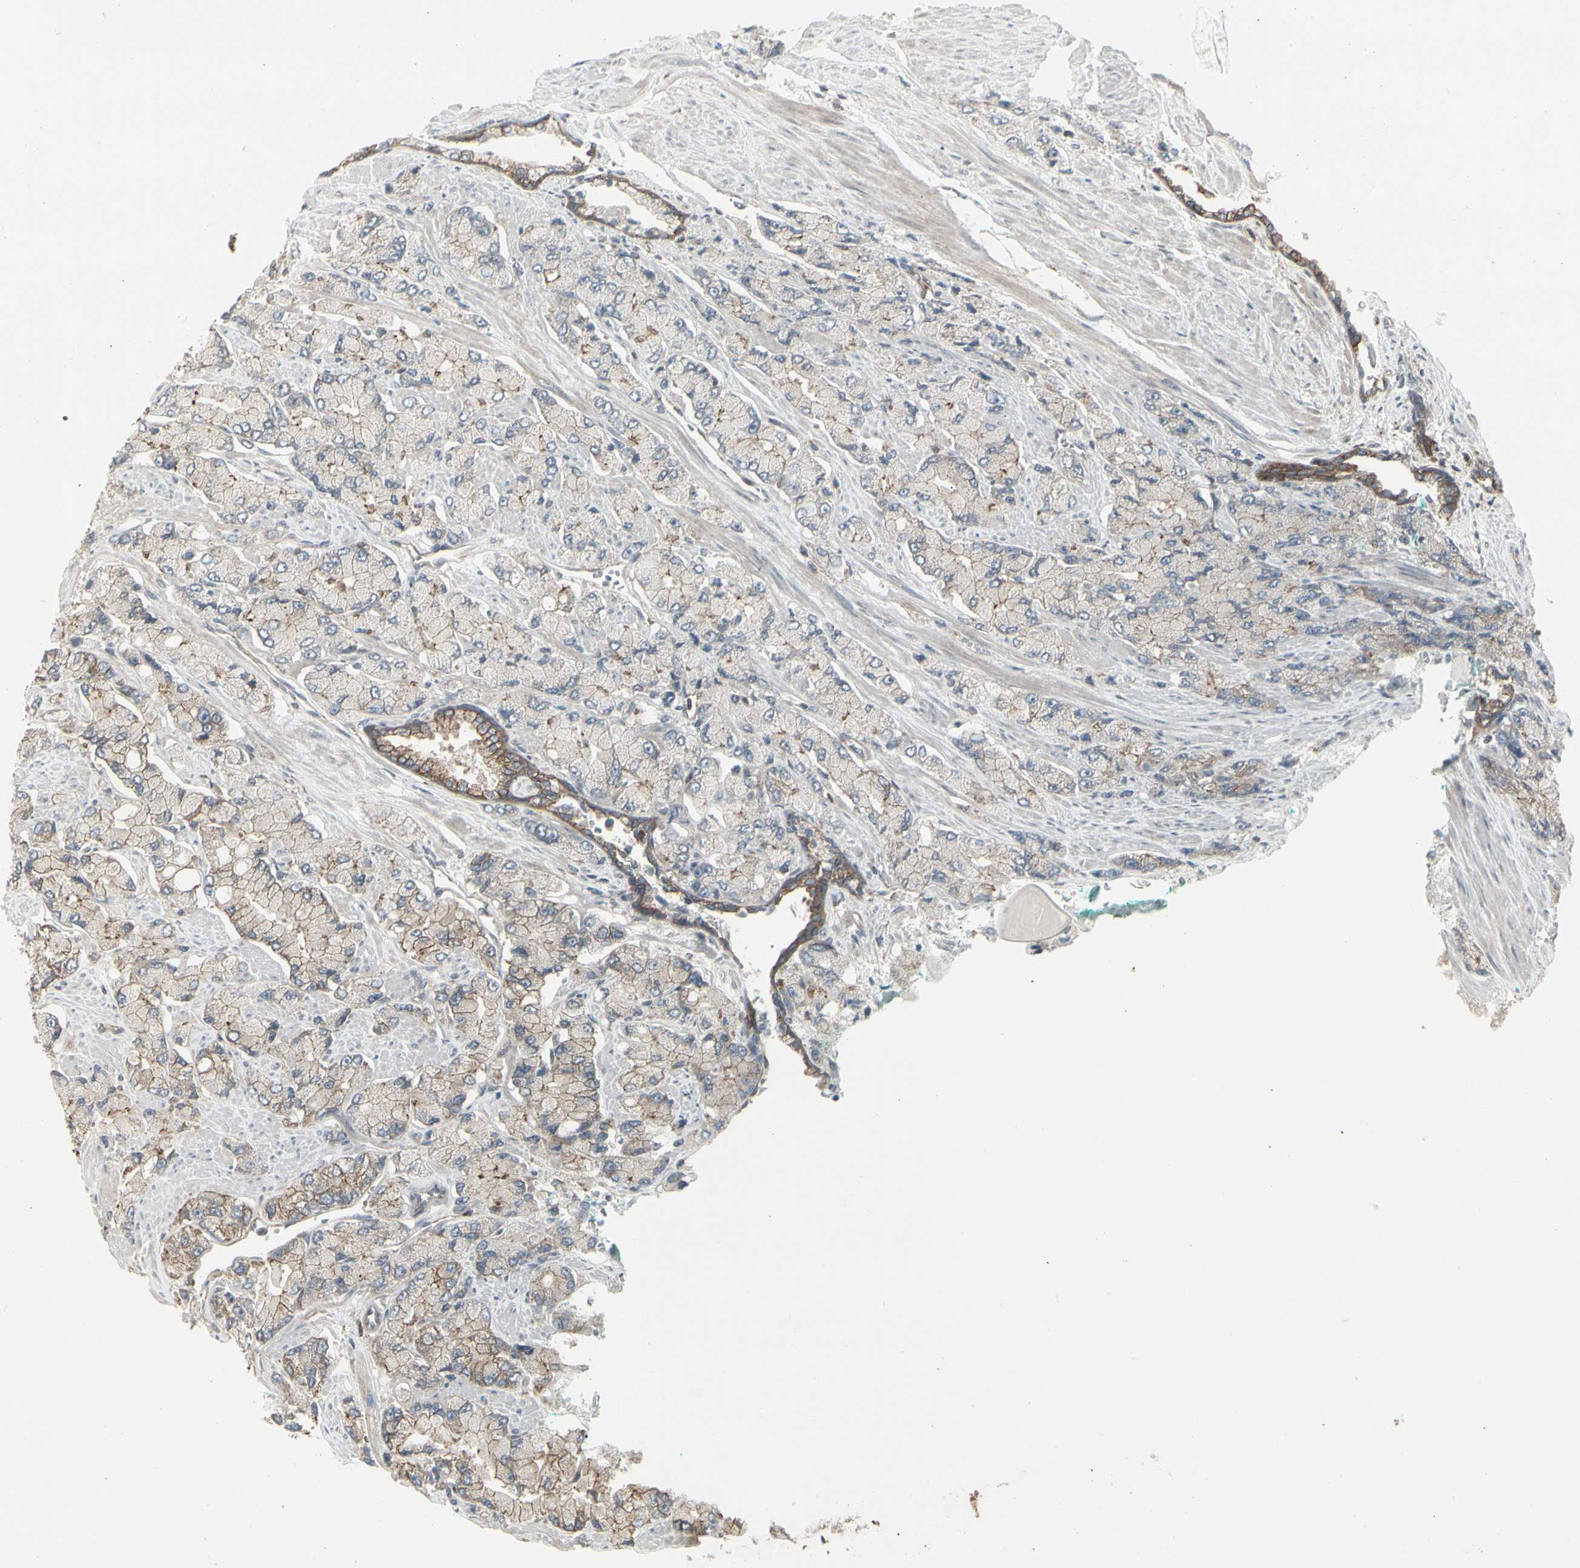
{"staining": {"intensity": "moderate", "quantity": ">75%", "location": "cytoplasmic/membranous"}, "tissue": "prostate cancer", "cell_type": "Tumor cells", "image_type": "cancer", "snomed": [{"axis": "morphology", "description": "Adenocarcinoma, High grade"}, {"axis": "topography", "description": "Prostate"}], "caption": "Protein staining of prostate cancer tissue demonstrates moderate cytoplasmic/membranous expression in approximately >75% of tumor cells.", "gene": "EPS15", "patient": {"sex": "male", "age": 58}}